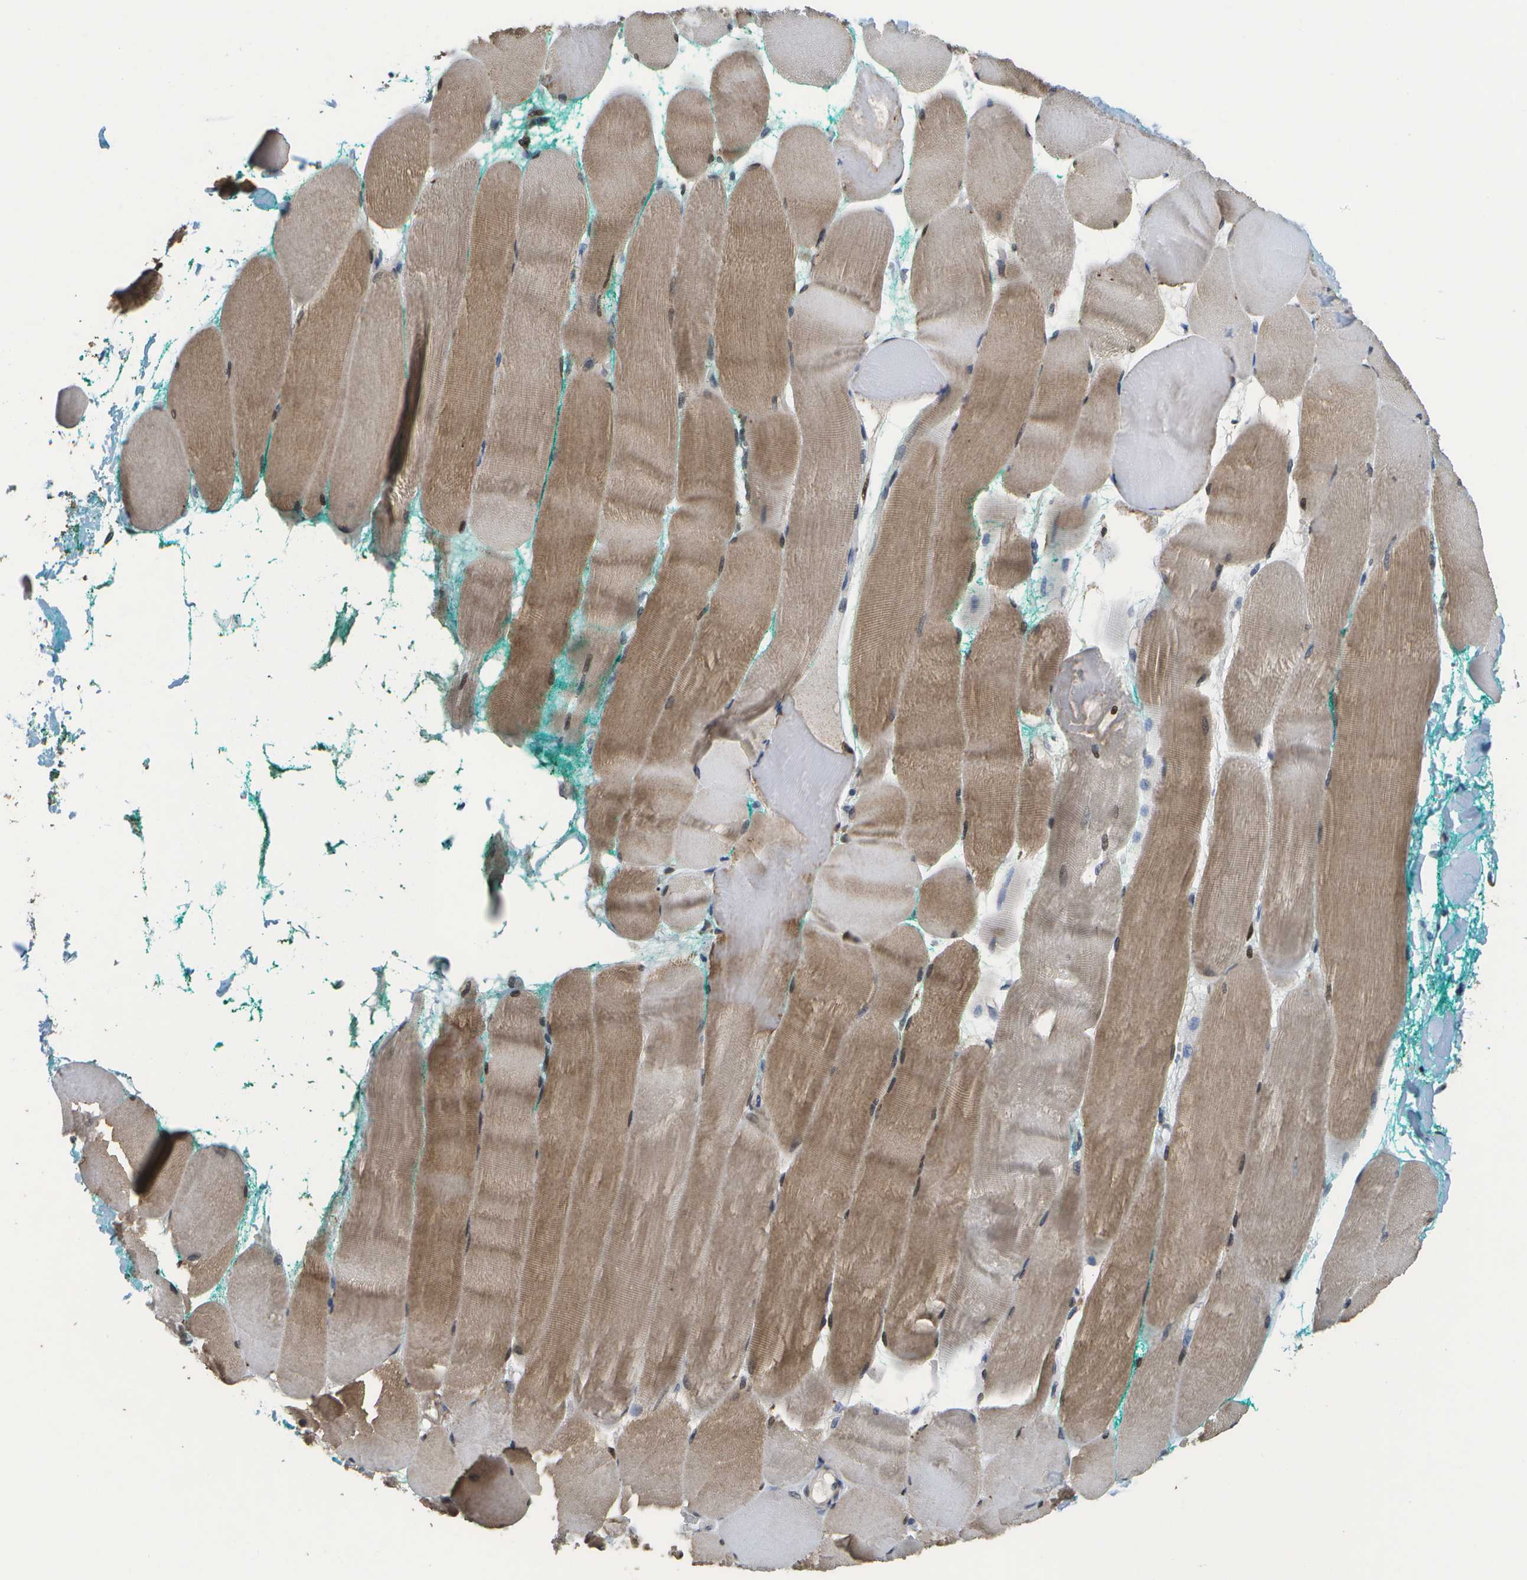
{"staining": {"intensity": "moderate", "quantity": ">75%", "location": "cytoplasmic/membranous"}, "tissue": "skeletal muscle", "cell_type": "Myocytes", "image_type": "normal", "snomed": [{"axis": "morphology", "description": "Normal tissue, NOS"}, {"axis": "morphology", "description": "Squamous cell carcinoma, NOS"}, {"axis": "topography", "description": "Skeletal muscle"}], "caption": "A photomicrograph showing moderate cytoplasmic/membranous positivity in approximately >75% of myocytes in unremarkable skeletal muscle, as visualized by brown immunohistochemical staining.", "gene": "HADHA", "patient": {"sex": "male", "age": 51}}